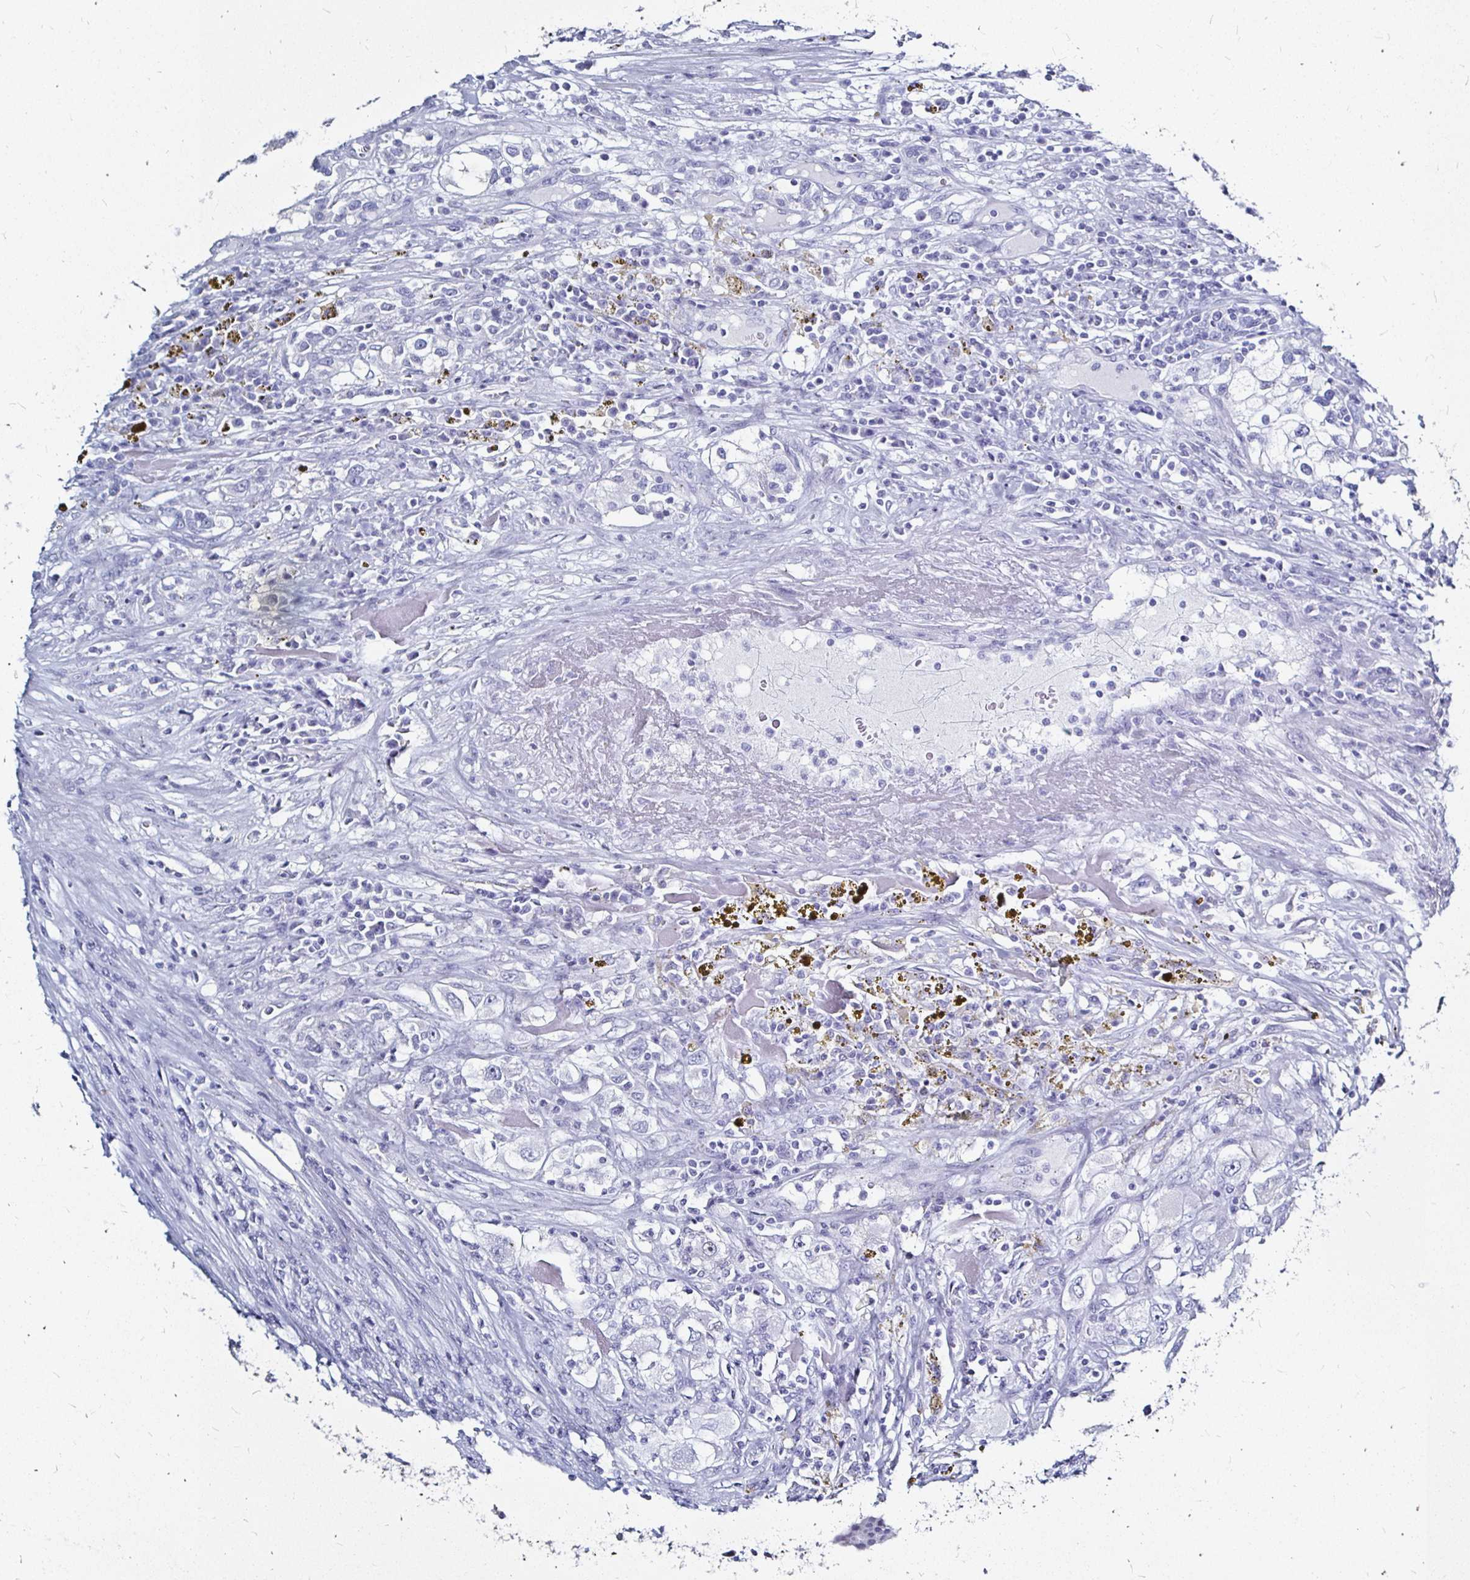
{"staining": {"intensity": "negative", "quantity": "none", "location": "none"}, "tissue": "renal cancer", "cell_type": "Tumor cells", "image_type": "cancer", "snomed": [{"axis": "morphology", "description": "Adenocarcinoma, NOS"}, {"axis": "topography", "description": "Kidney"}], "caption": "IHC photomicrograph of neoplastic tissue: renal cancer stained with DAB displays no significant protein staining in tumor cells.", "gene": "LUZP4", "patient": {"sex": "female", "age": 52}}